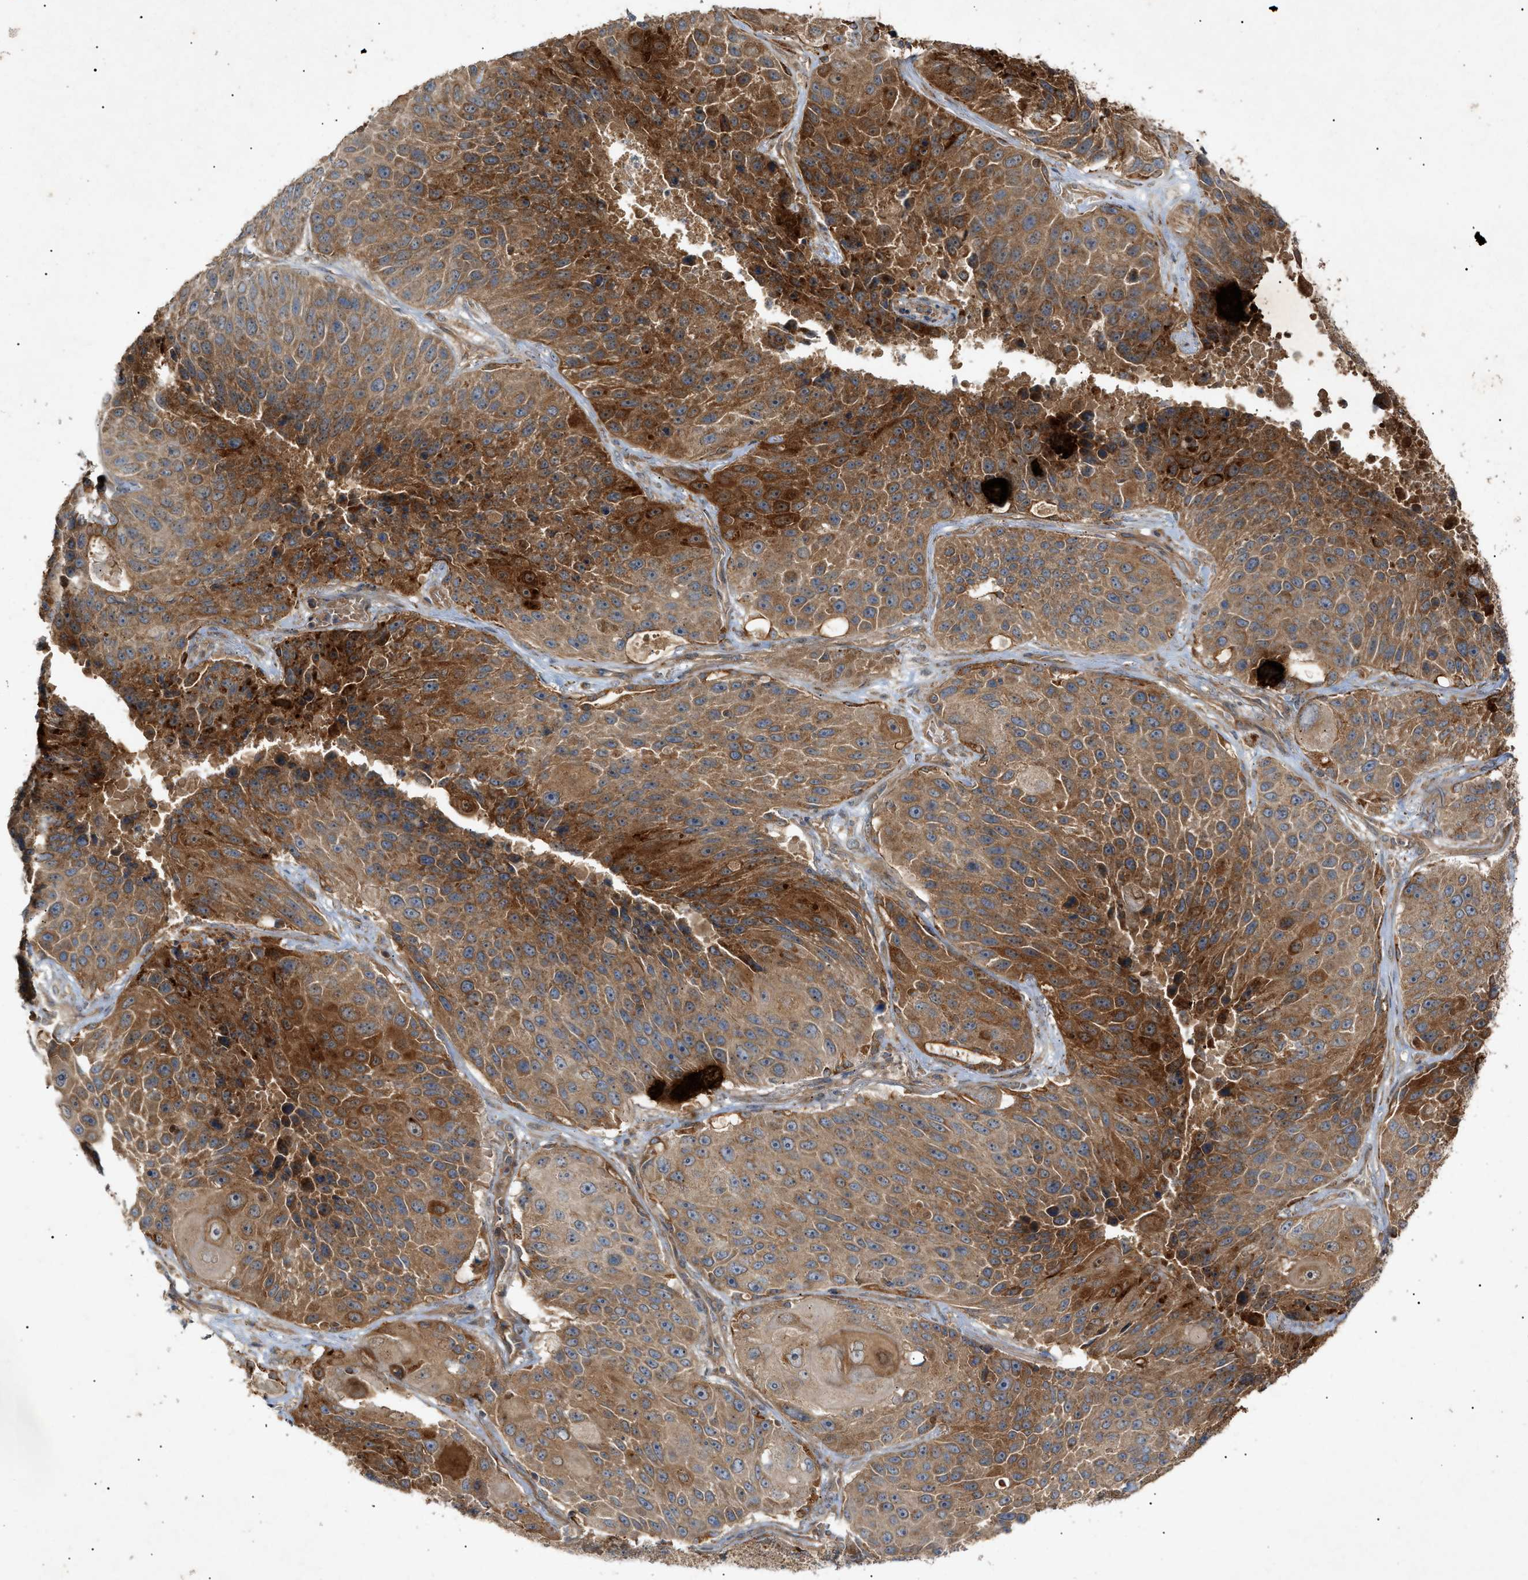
{"staining": {"intensity": "strong", "quantity": ">75%", "location": "cytoplasmic/membranous"}, "tissue": "lung cancer", "cell_type": "Tumor cells", "image_type": "cancer", "snomed": [{"axis": "morphology", "description": "Squamous cell carcinoma, NOS"}, {"axis": "topography", "description": "Lung"}], "caption": "Immunohistochemistry histopathology image of lung cancer stained for a protein (brown), which exhibits high levels of strong cytoplasmic/membranous positivity in approximately >75% of tumor cells.", "gene": "MTCH1", "patient": {"sex": "male", "age": 61}}